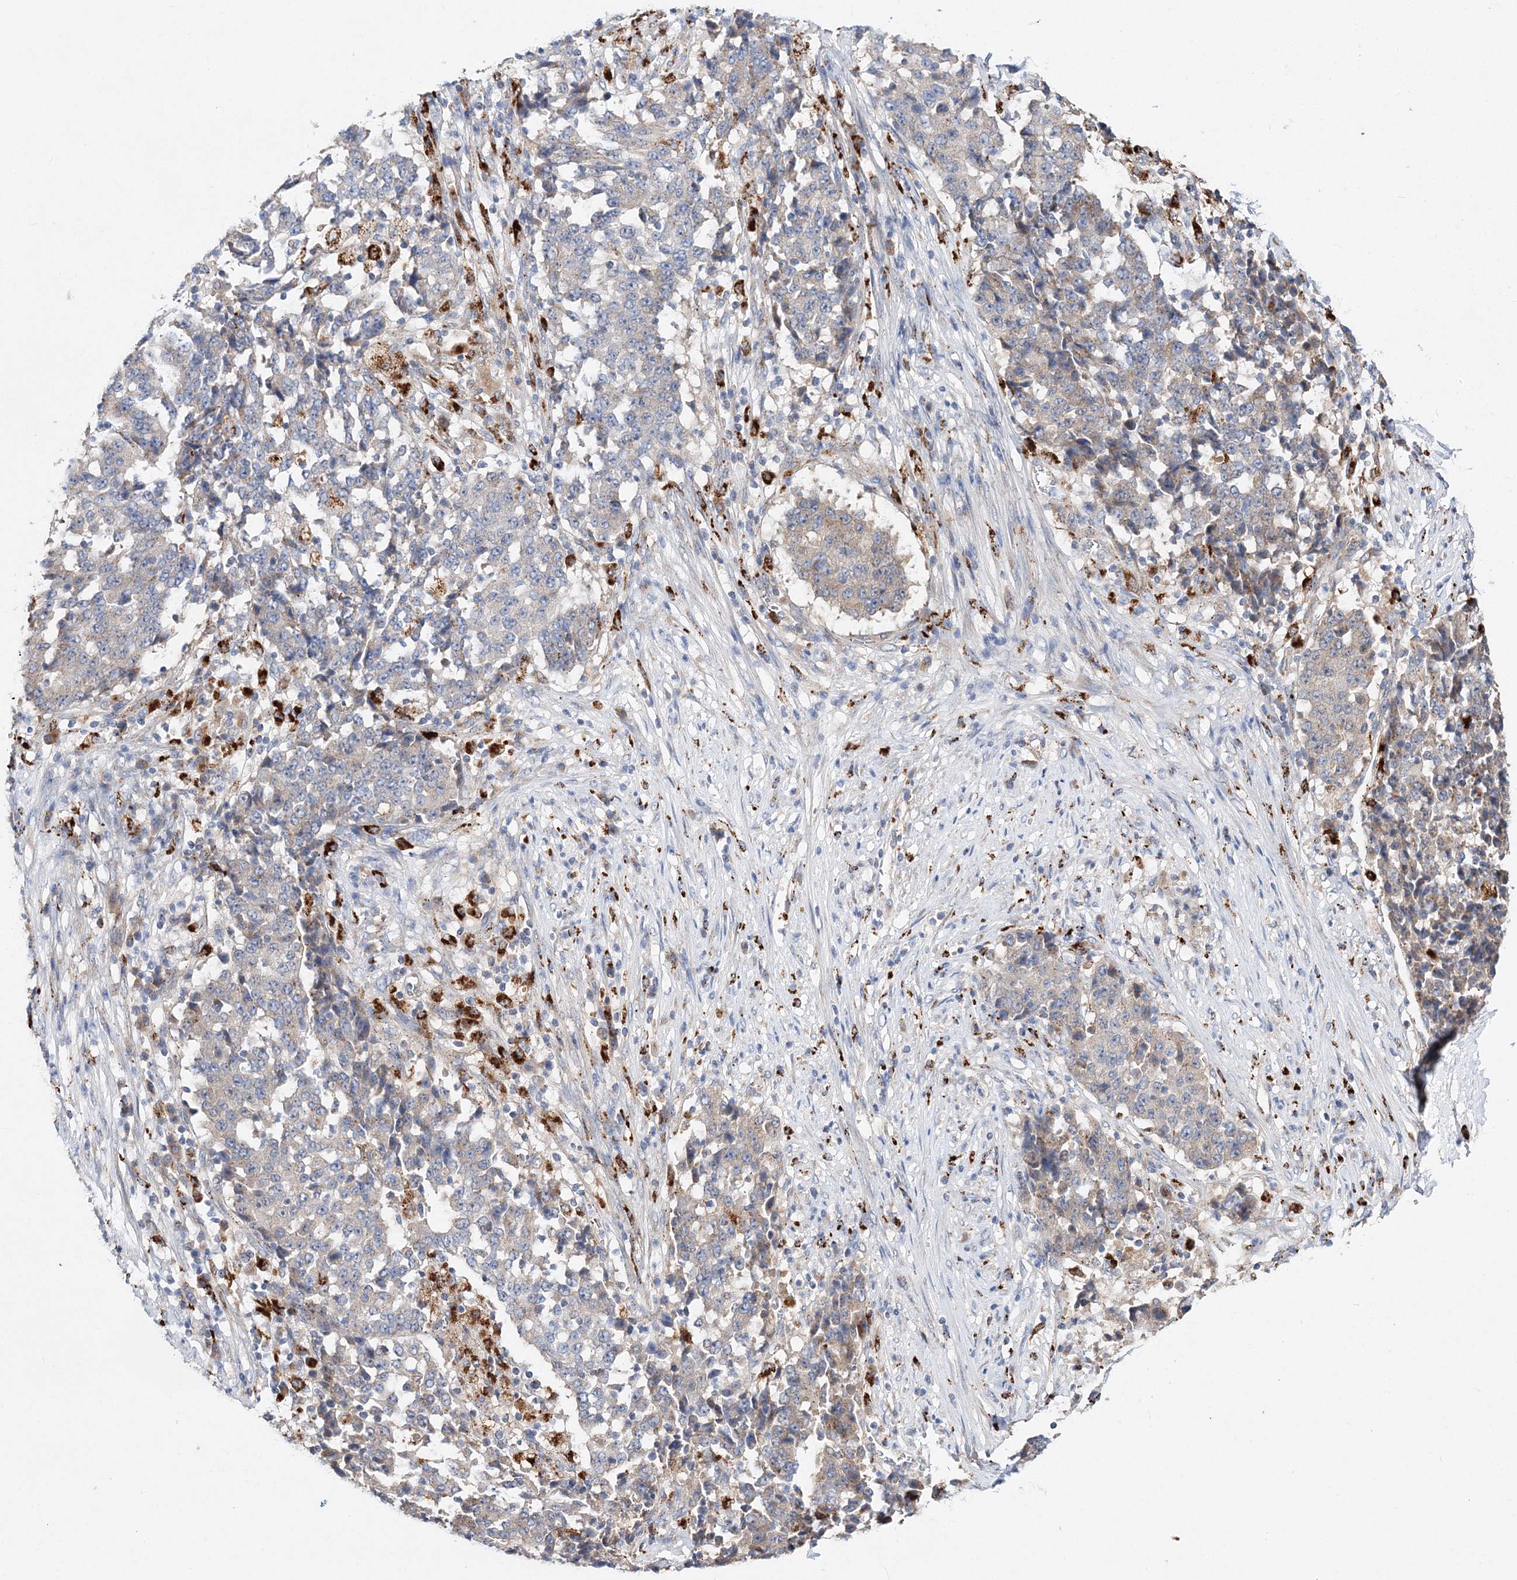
{"staining": {"intensity": "weak", "quantity": "25%-75%", "location": "cytoplasmic/membranous"}, "tissue": "stomach cancer", "cell_type": "Tumor cells", "image_type": "cancer", "snomed": [{"axis": "morphology", "description": "Adenocarcinoma, NOS"}, {"axis": "topography", "description": "Stomach"}], "caption": "Protein expression analysis of human adenocarcinoma (stomach) reveals weak cytoplasmic/membranous expression in approximately 25%-75% of tumor cells.", "gene": "C3orf38", "patient": {"sex": "male", "age": 59}}